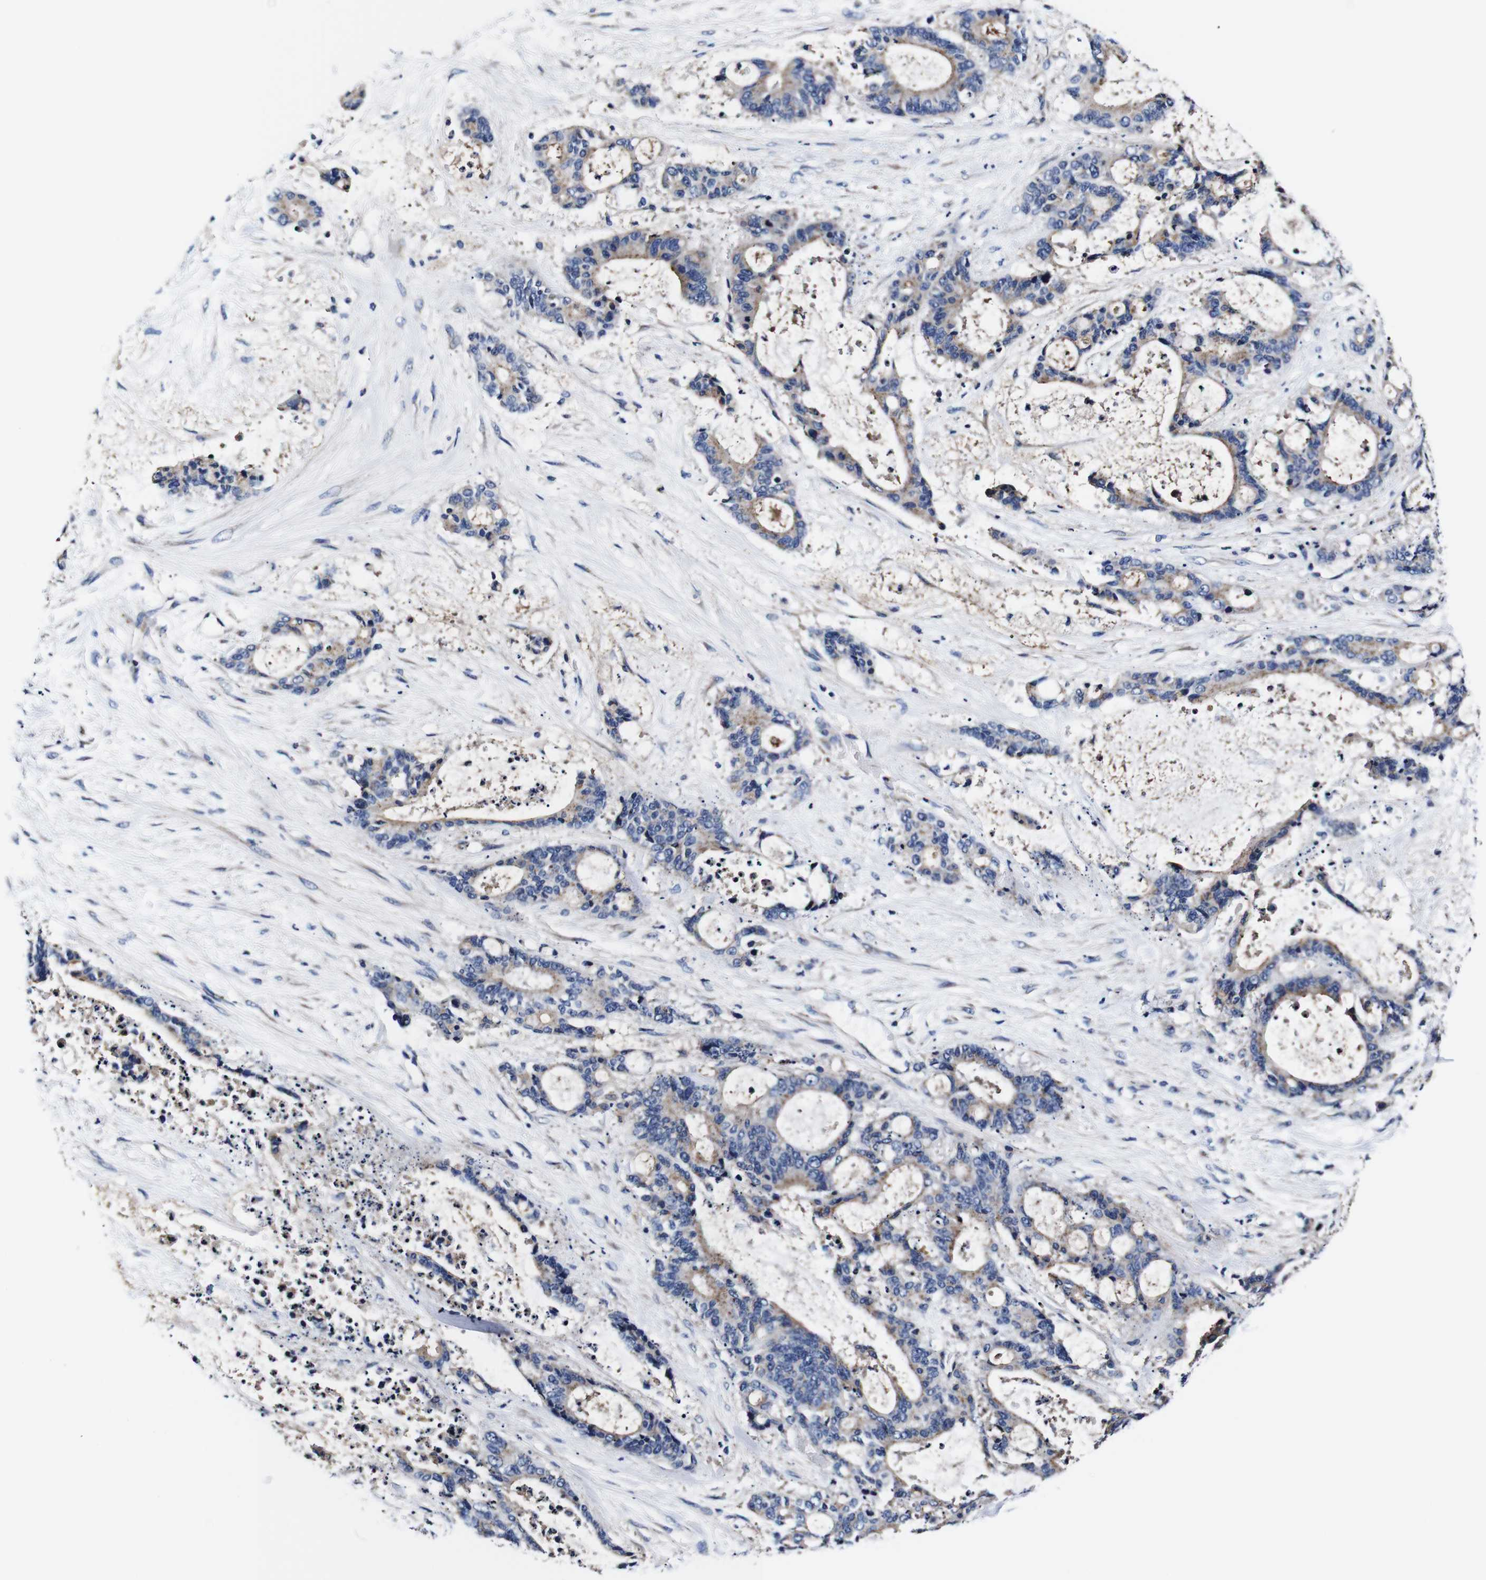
{"staining": {"intensity": "weak", "quantity": "25%-75%", "location": "cytoplasmic/membranous"}, "tissue": "liver cancer", "cell_type": "Tumor cells", "image_type": "cancer", "snomed": [{"axis": "morphology", "description": "Normal tissue, NOS"}, {"axis": "morphology", "description": "Cholangiocarcinoma"}, {"axis": "topography", "description": "Liver"}, {"axis": "topography", "description": "Peripheral nerve tissue"}], "caption": "About 25%-75% of tumor cells in human cholangiocarcinoma (liver) exhibit weak cytoplasmic/membranous protein positivity as visualized by brown immunohistochemical staining.", "gene": "PDCD6IP", "patient": {"sex": "female", "age": 73}}